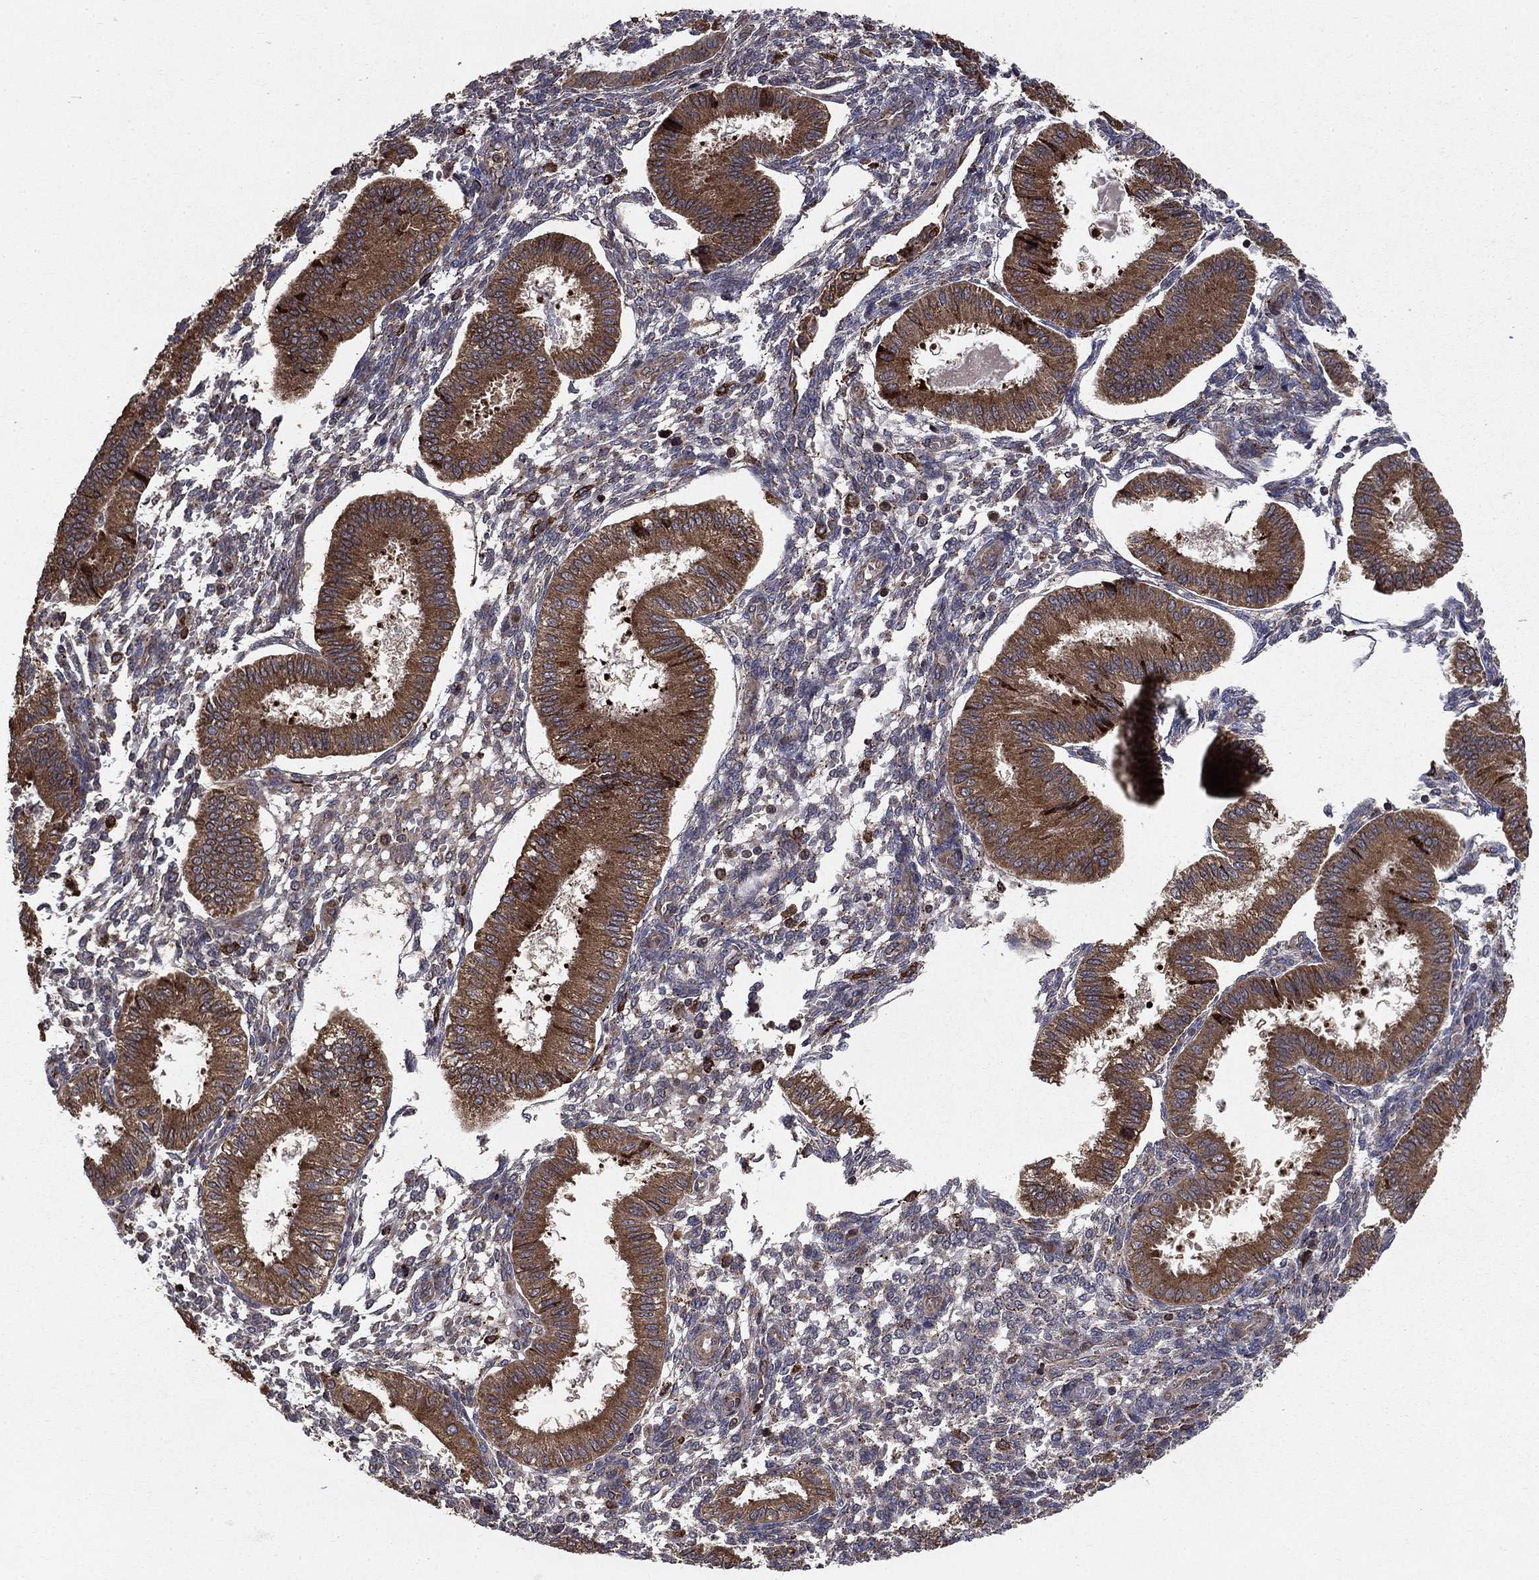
{"staining": {"intensity": "weak", "quantity": "25%-75%", "location": "cytoplasmic/membranous"}, "tissue": "endometrium", "cell_type": "Cells in endometrial stroma", "image_type": "normal", "snomed": [{"axis": "morphology", "description": "Normal tissue, NOS"}, {"axis": "topography", "description": "Endometrium"}], "caption": "Immunohistochemical staining of benign endometrium reveals 25%-75% levels of weak cytoplasmic/membranous protein staining in about 25%-75% of cells in endometrial stroma. The staining was performed using DAB, with brown indicating positive protein expression. Nuclei are stained blue with hematoxylin.", "gene": "BABAM2", "patient": {"sex": "female", "age": 43}}